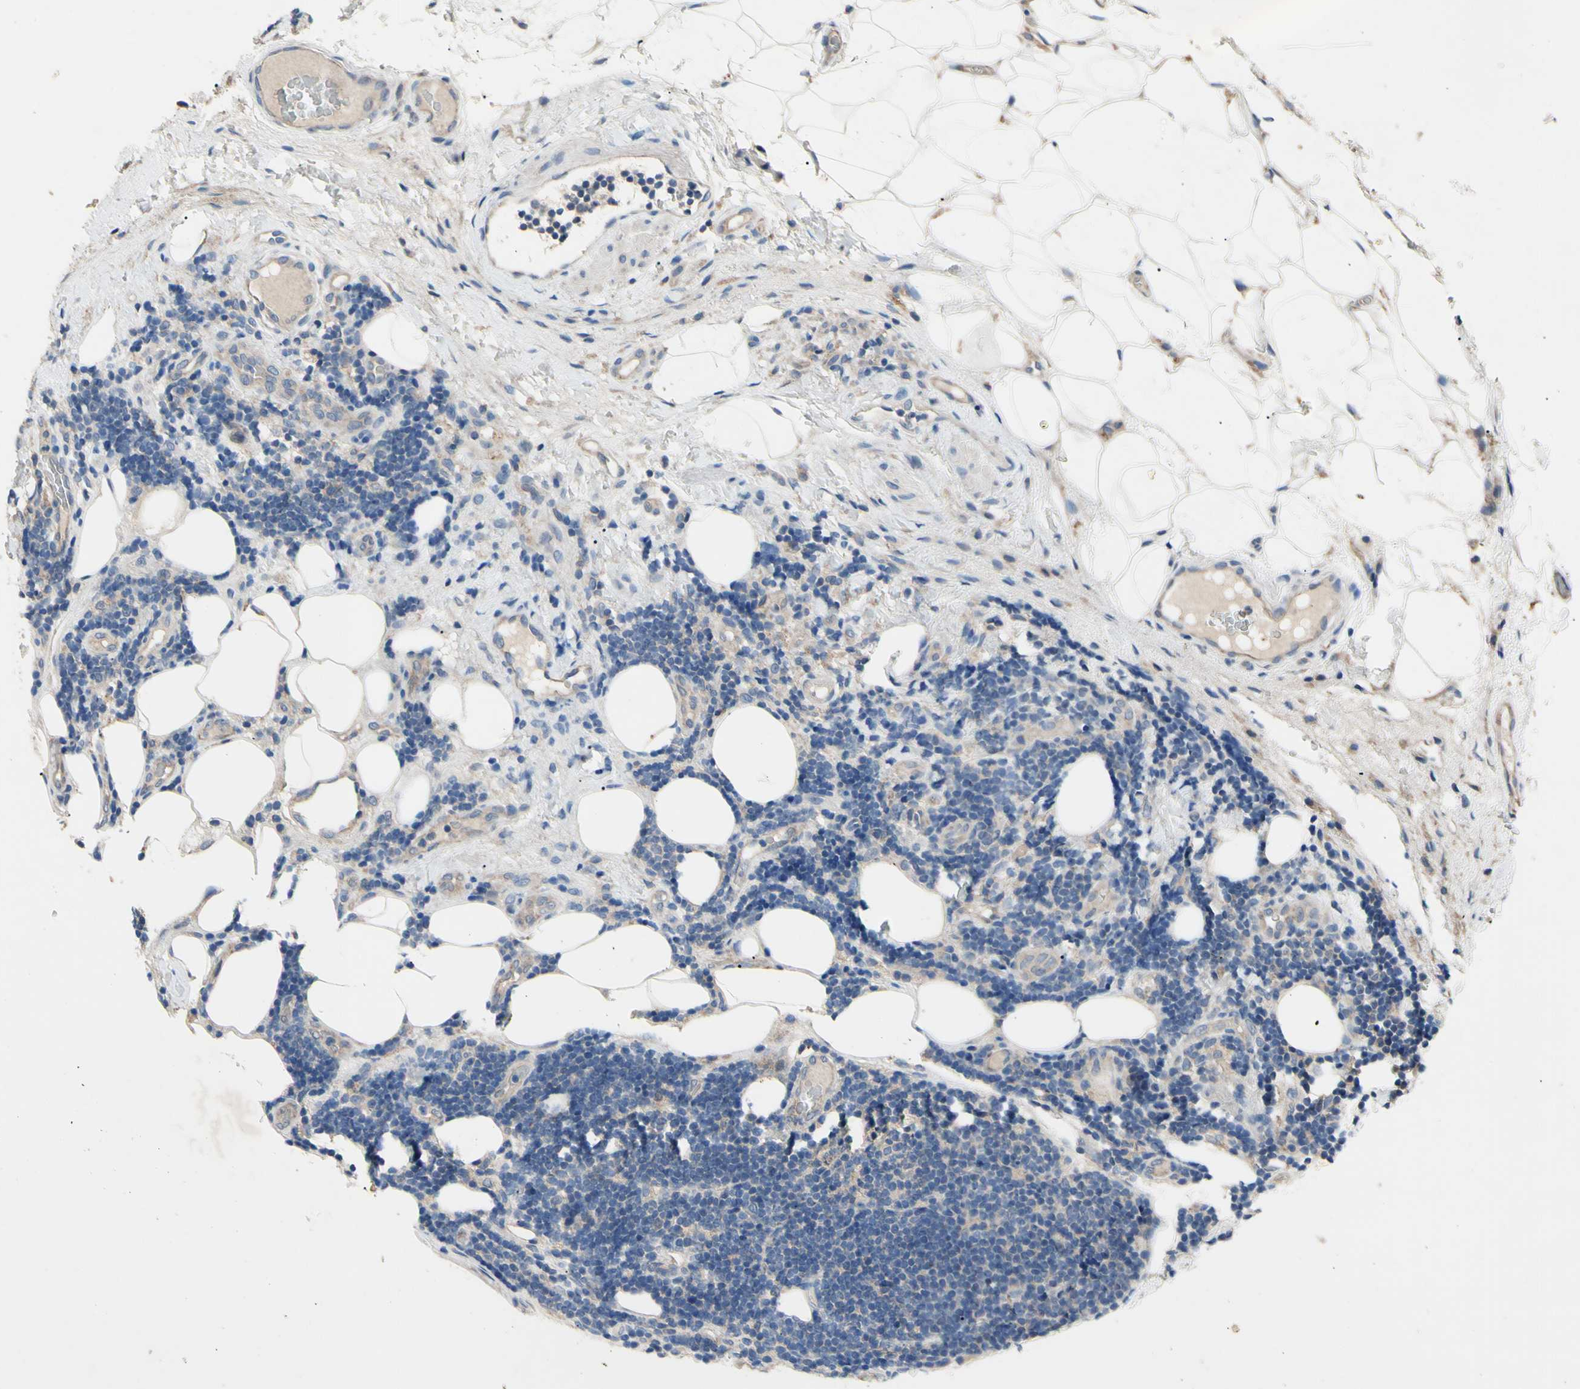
{"staining": {"intensity": "moderate", "quantity": "<25%", "location": "cytoplasmic/membranous"}, "tissue": "lymphoma", "cell_type": "Tumor cells", "image_type": "cancer", "snomed": [{"axis": "morphology", "description": "Malignant lymphoma, non-Hodgkin's type, Low grade"}, {"axis": "topography", "description": "Lymph node"}], "caption": "Immunohistochemical staining of human lymphoma shows moderate cytoplasmic/membranous protein staining in approximately <25% of tumor cells. (Stains: DAB (3,3'-diaminobenzidine) in brown, nuclei in blue, Microscopy: brightfield microscopy at high magnification).", "gene": "HILPDA", "patient": {"sex": "male", "age": 83}}